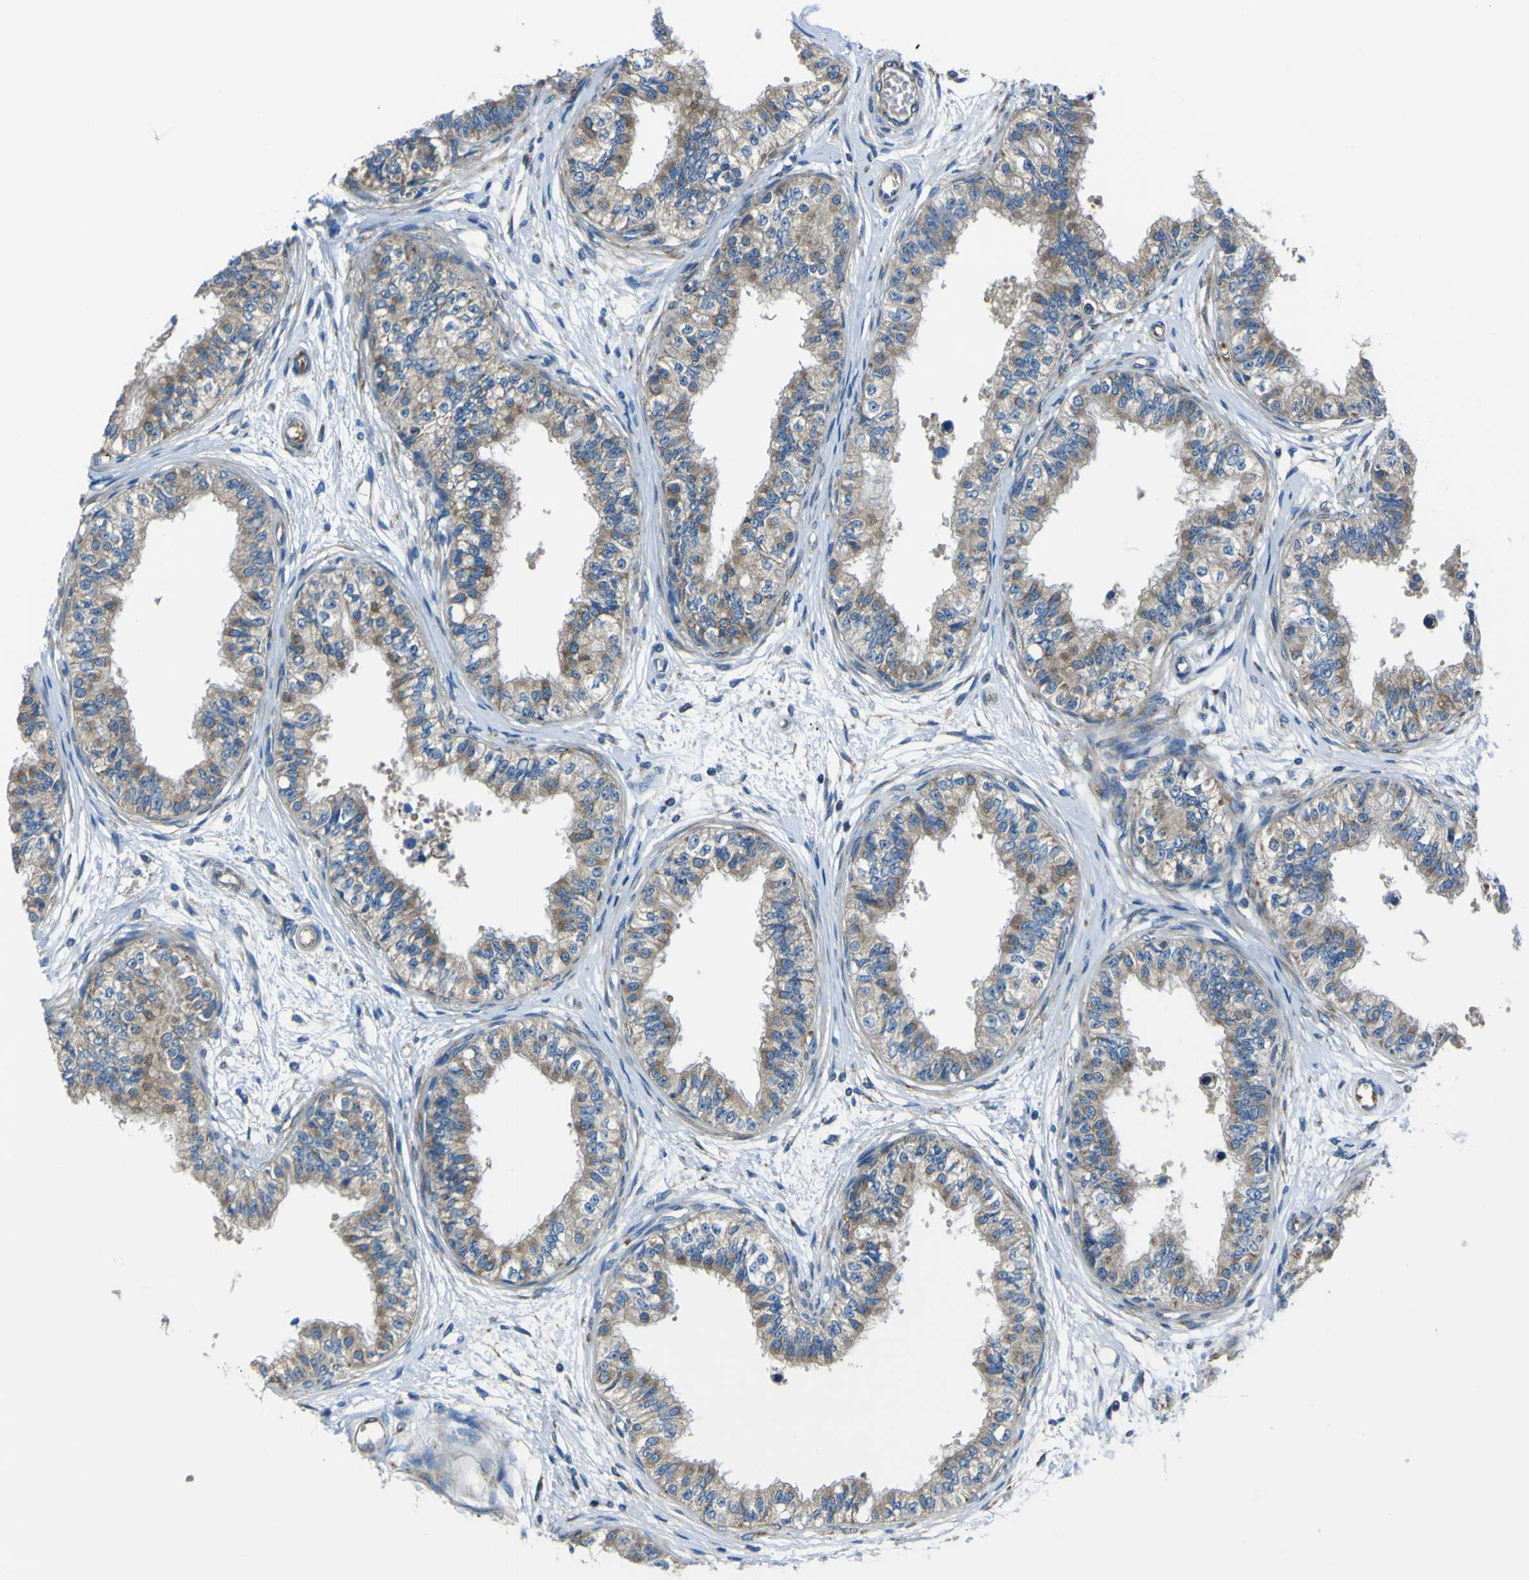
{"staining": {"intensity": "moderate", "quantity": ">75%", "location": "cytoplasmic/membranous"}, "tissue": "epididymis", "cell_type": "Glandular cells", "image_type": "normal", "snomed": [{"axis": "morphology", "description": "Normal tissue, NOS"}, {"axis": "morphology", "description": "Adenocarcinoma, metastatic, NOS"}, {"axis": "topography", "description": "Testis"}, {"axis": "topography", "description": "Epididymis"}], "caption": "Immunohistochemistry (IHC) image of benign human epididymis stained for a protein (brown), which shows medium levels of moderate cytoplasmic/membranous staining in about >75% of glandular cells.", "gene": "STIM1", "patient": {"sex": "male", "age": 26}}